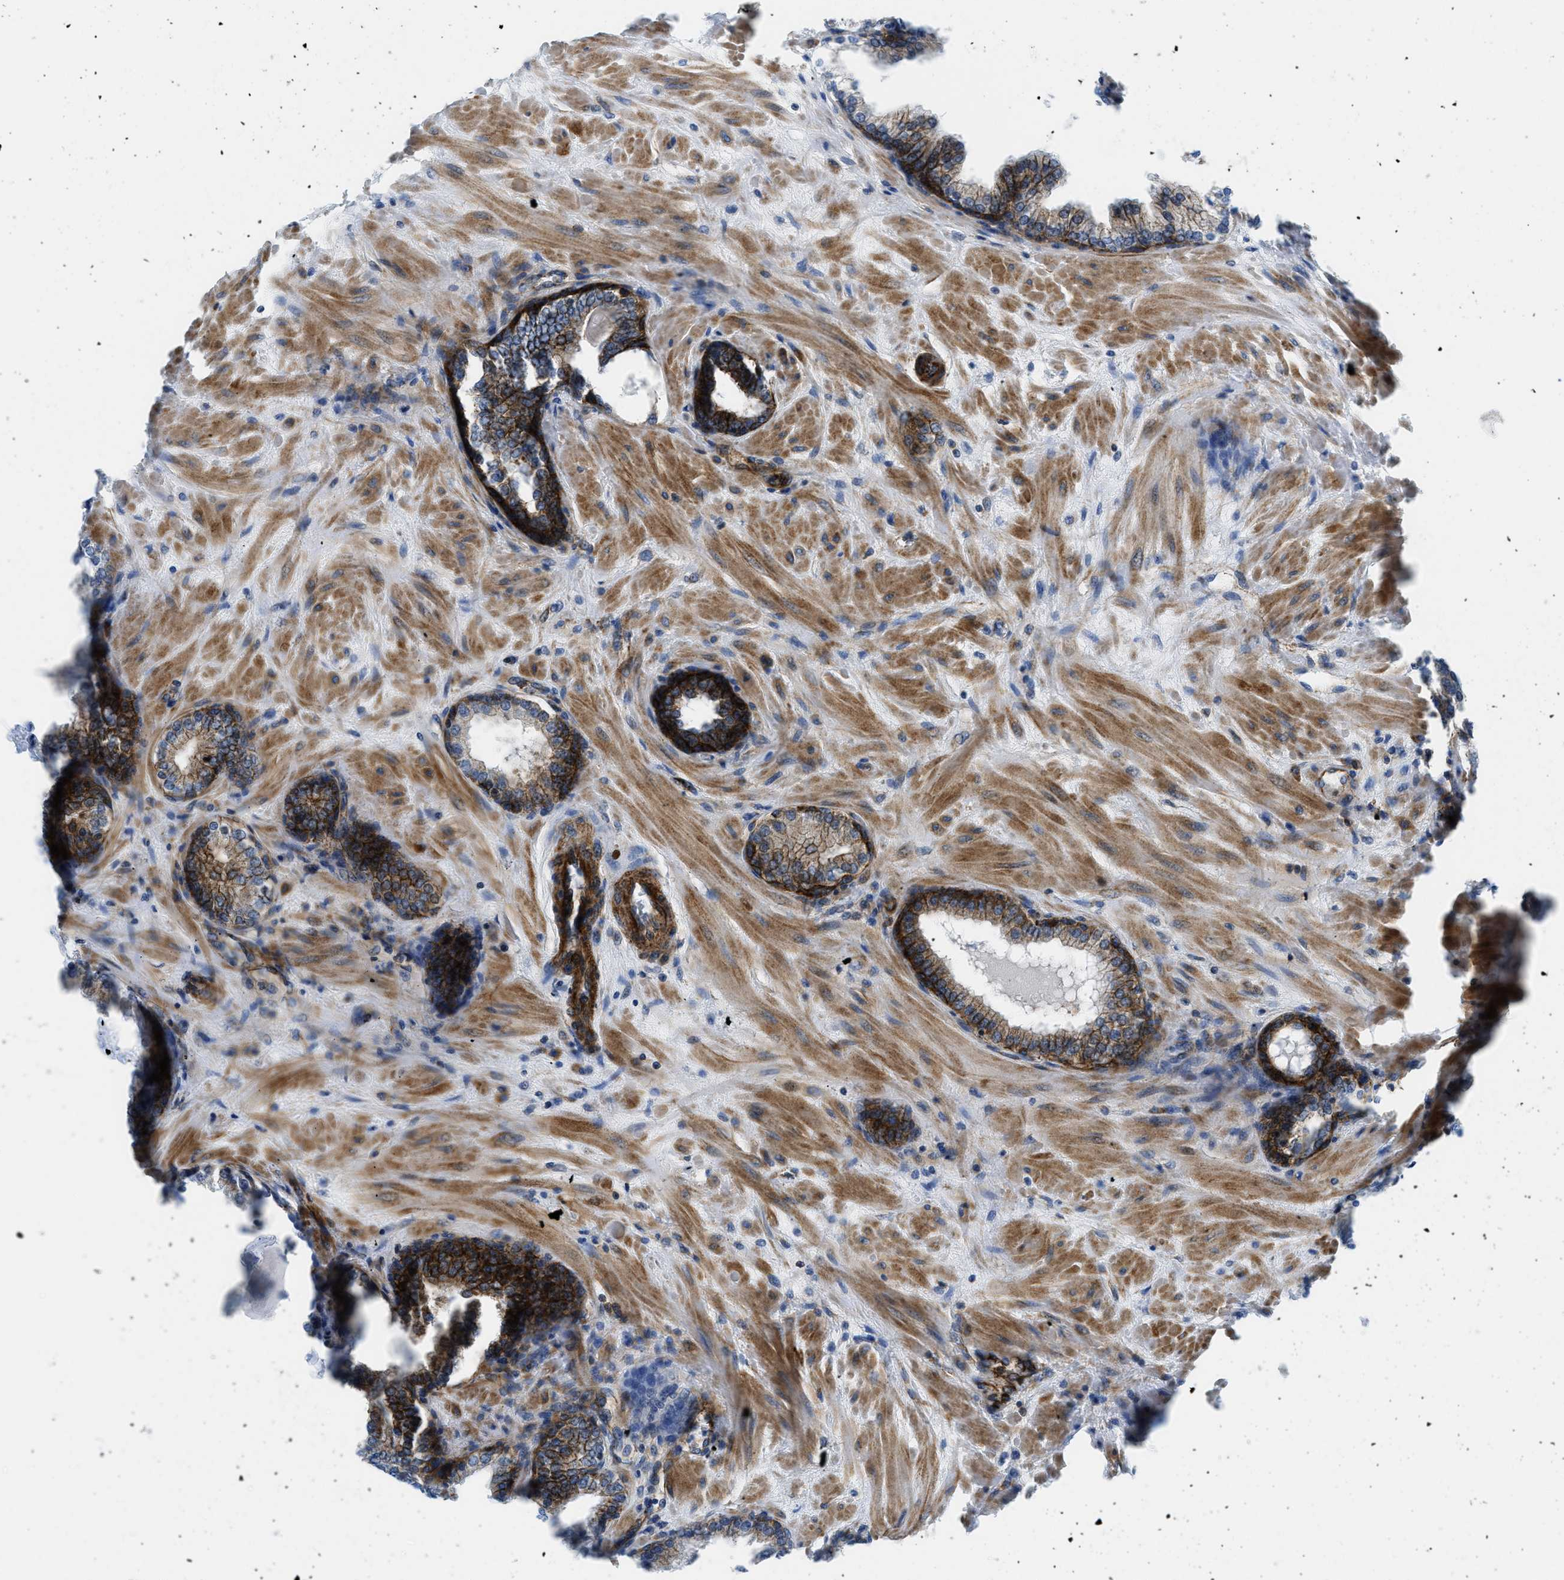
{"staining": {"intensity": "strong", "quantity": ">75%", "location": "cytoplasmic/membranous"}, "tissue": "prostate", "cell_type": "Glandular cells", "image_type": "normal", "snomed": [{"axis": "morphology", "description": "Normal tissue, NOS"}, {"axis": "topography", "description": "Prostate"}], "caption": "Benign prostate shows strong cytoplasmic/membranous staining in approximately >75% of glandular cells, visualized by immunohistochemistry.", "gene": "CUTA", "patient": {"sex": "male", "age": 51}}